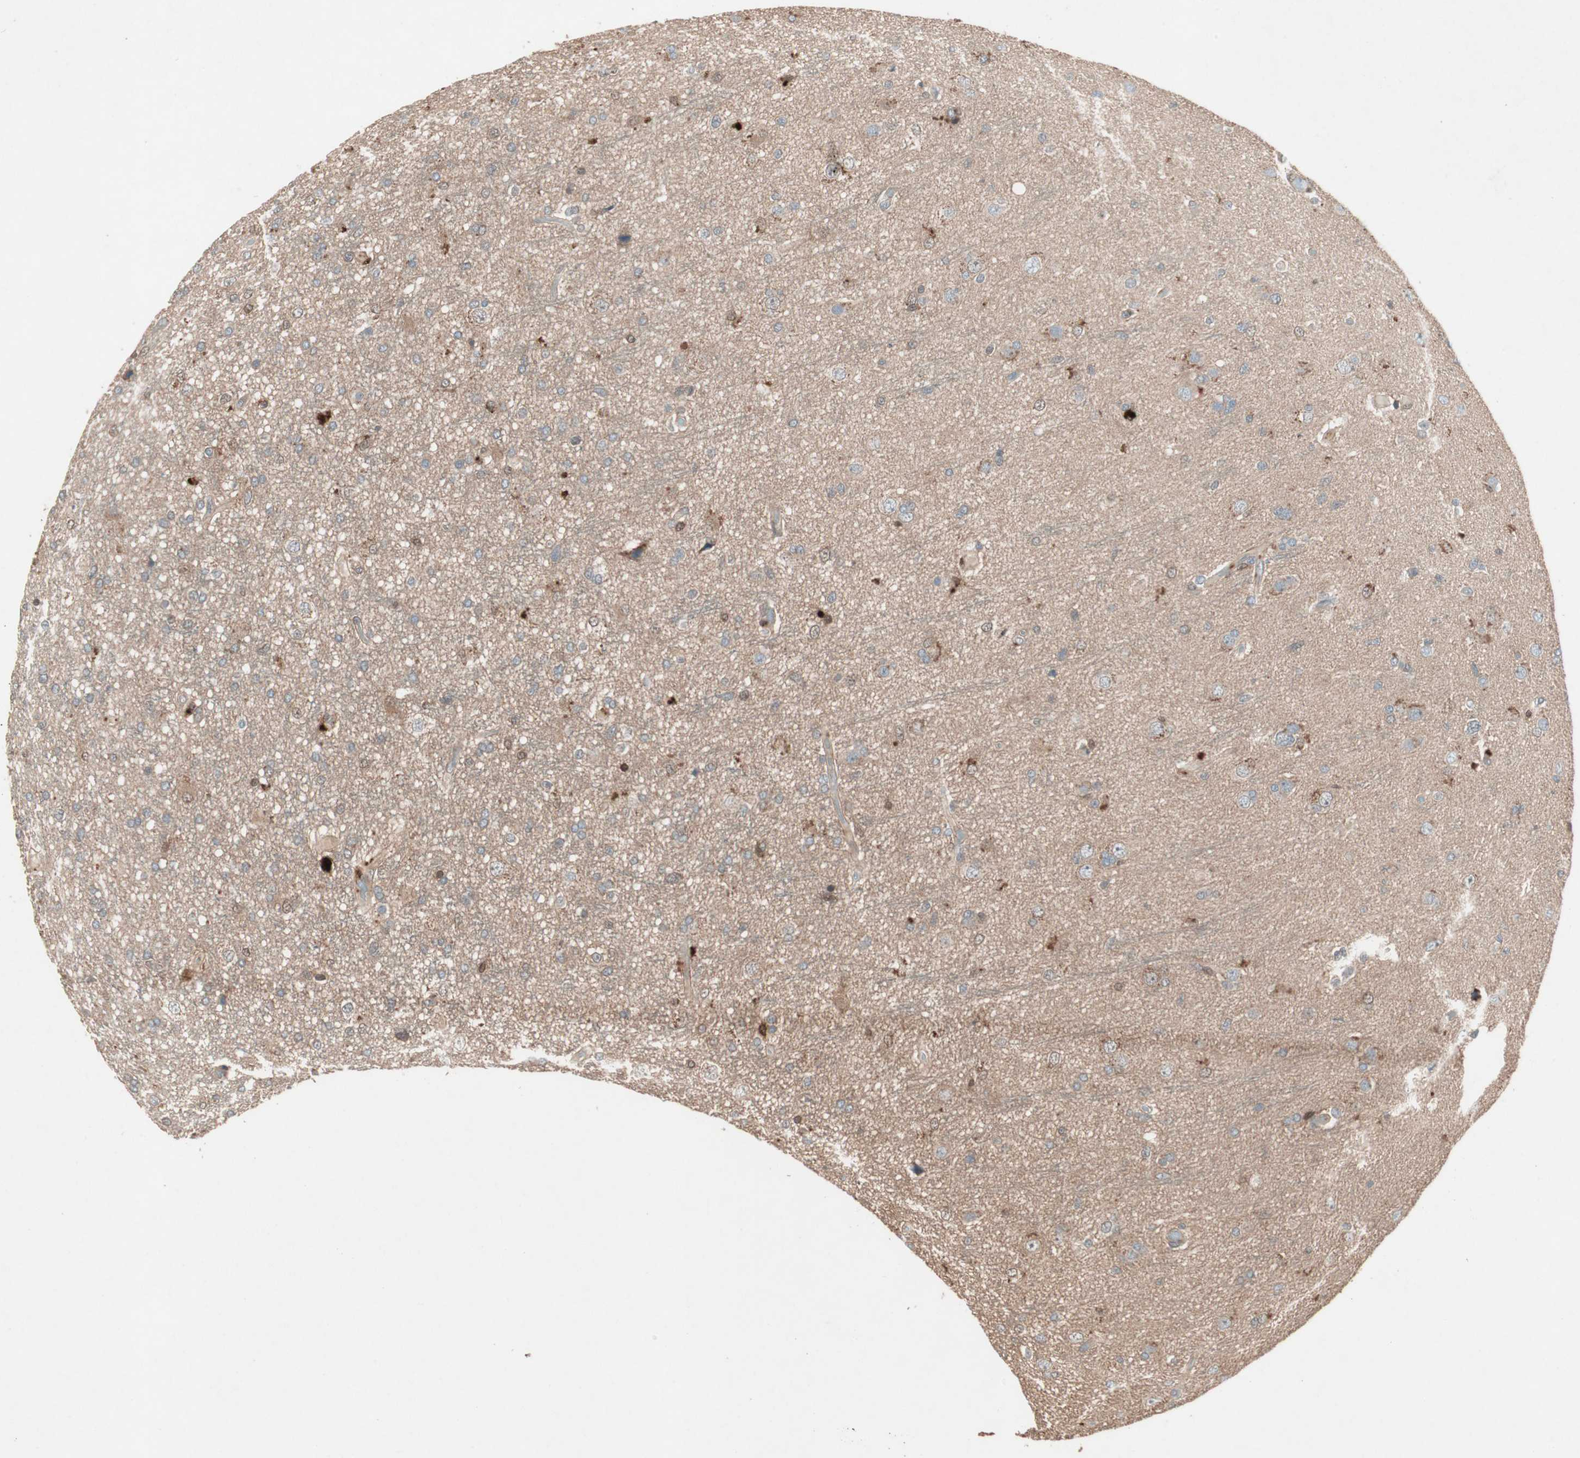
{"staining": {"intensity": "moderate", "quantity": "25%-75%", "location": "cytoplasmic/membranous"}, "tissue": "glioma", "cell_type": "Tumor cells", "image_type": "cancer", "snomed": [{"axis": "morphology", "description": "Glioma, malignant, High grade"}, {"axis": "topography", "description": "Brain"}], "caption": "Protein staining of glioma tissue reveals moderate cytoplasmic/membranous staining in approximately 25%-75% of tumor cells.", "gene": "SDSL", "patient": {"sex": "male", "age": 33}}